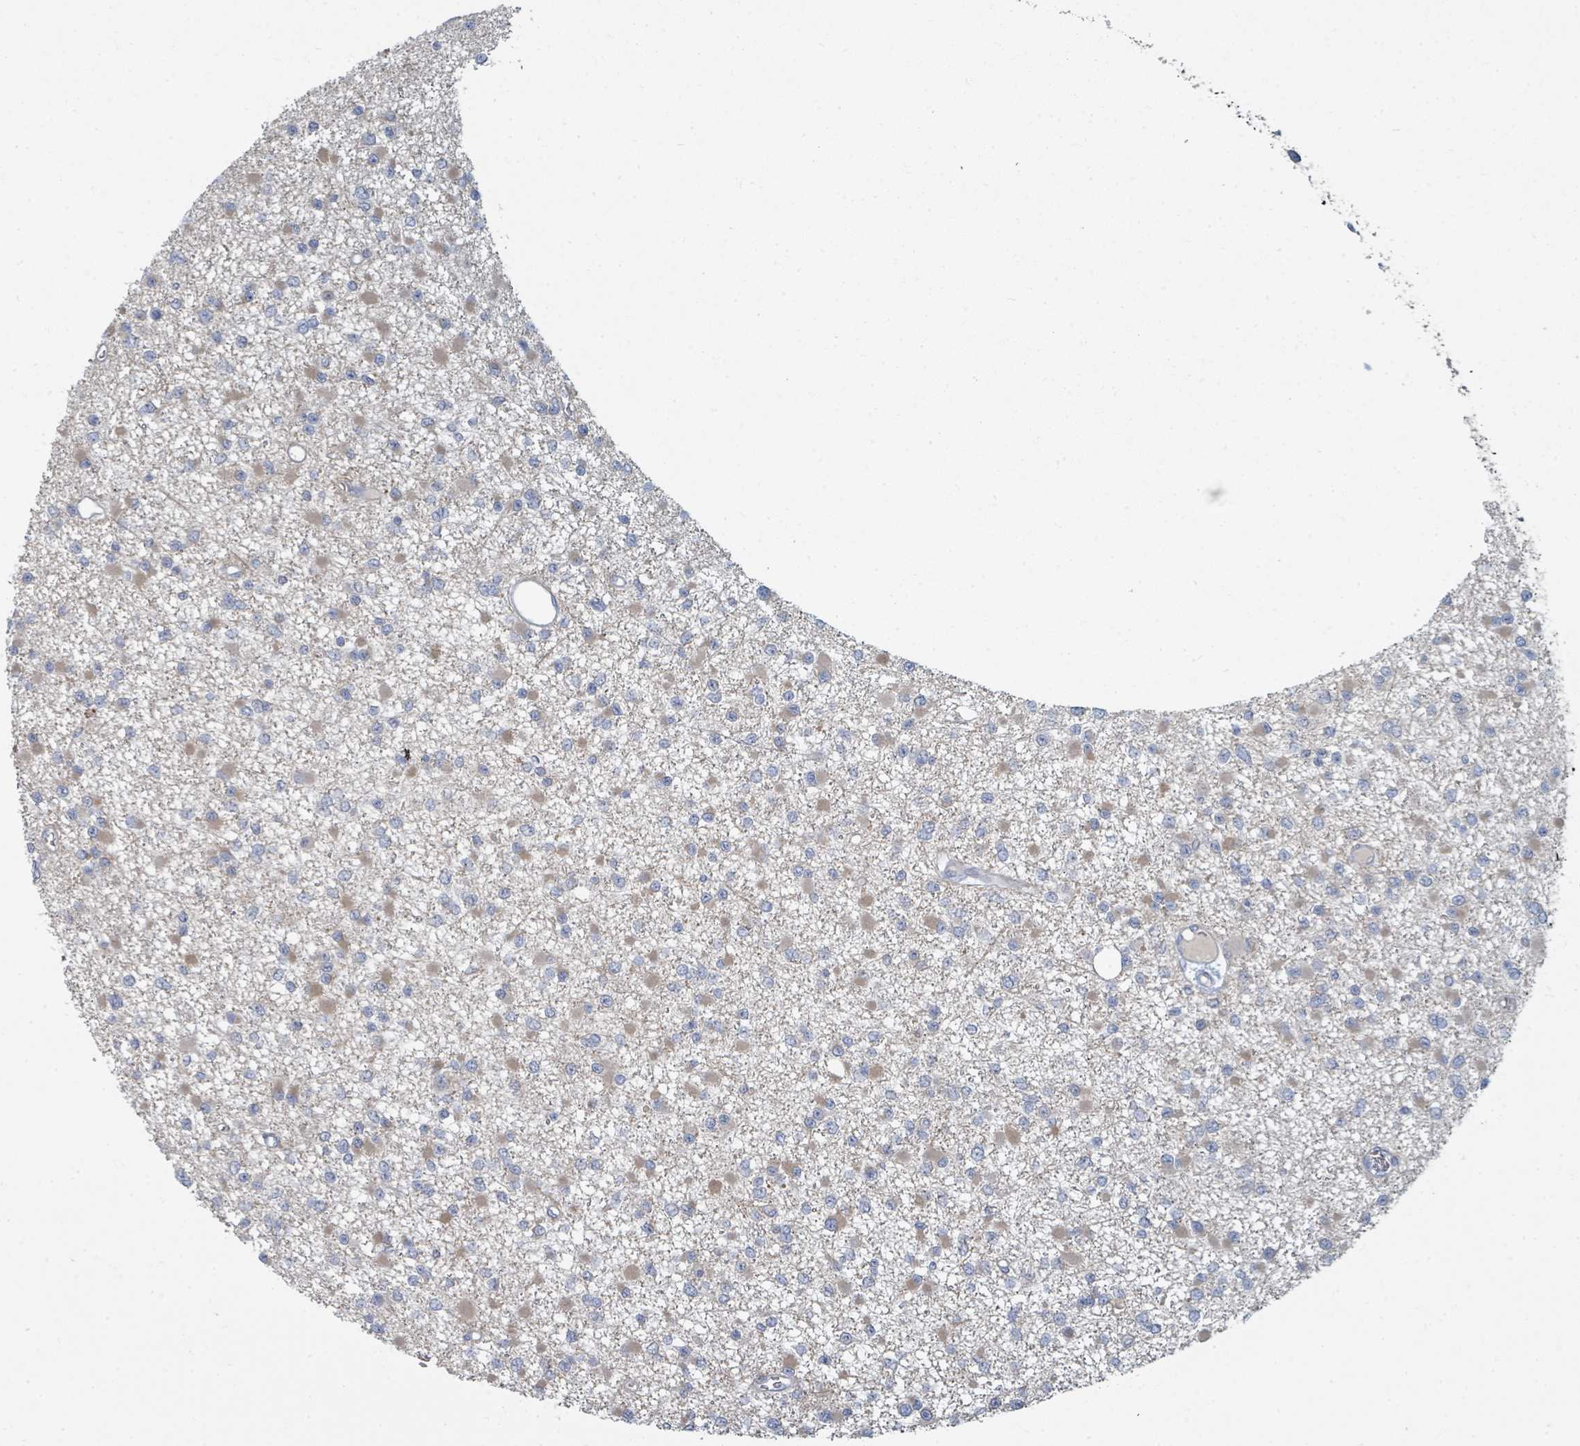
{"staining": {"intensity": "negative", "quantity": "none", "location": "none"}, "tissue": "glioma", "cell_type": "Tumor cells", "image_type": "cancer", "snomed": [{"axis": "morphology", "description": "Glioma, malignant, Low grade"}, {"axis": "topography", "description": "Brain"}], "caption": "Malignant low-grade glioma was stained to show a protein in brown. There is no significant expression in tumor cells. (Stains: DAB (3,3'-diaminobenzidine) immunohistochemistry with hematoxylin counter stain, Microscopy: brightfield microscopy at high magnification).", "gene": "SLC25A45", "patient": {"sex": "female", "age": 22}}